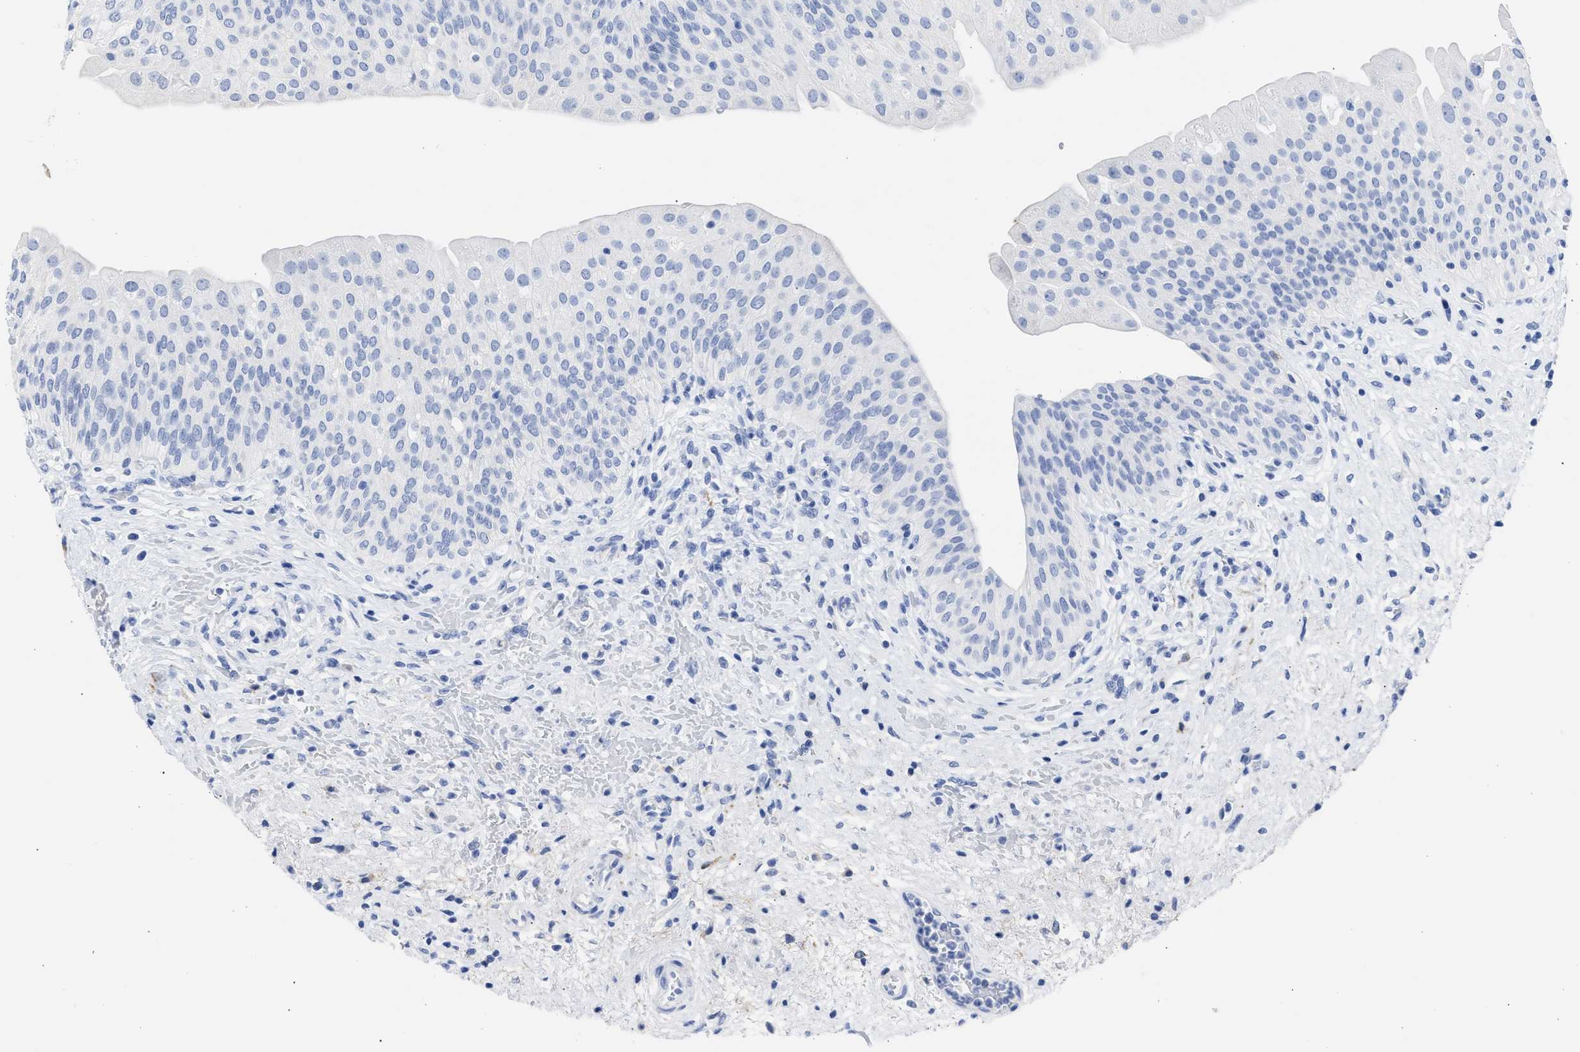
{"staining": {"intensity": "negative", "quantity": "none", "location": "none"}, "tissue": "urinary bladder", "cell_type": "Urothelial cells", "image_type": "normal", "snomed": [{"axis": "morphology", "description": "Normal tissue, NOS"}, {"axis": "topography", "description": "Urinary bladder"}], "caption": "Urinary bladder stained for a protein using immunohistochemistry (IHC) displays no expression urothelial cells.", "gene": "NCAM1", "patient": {"sex": "male", "age": 46}}